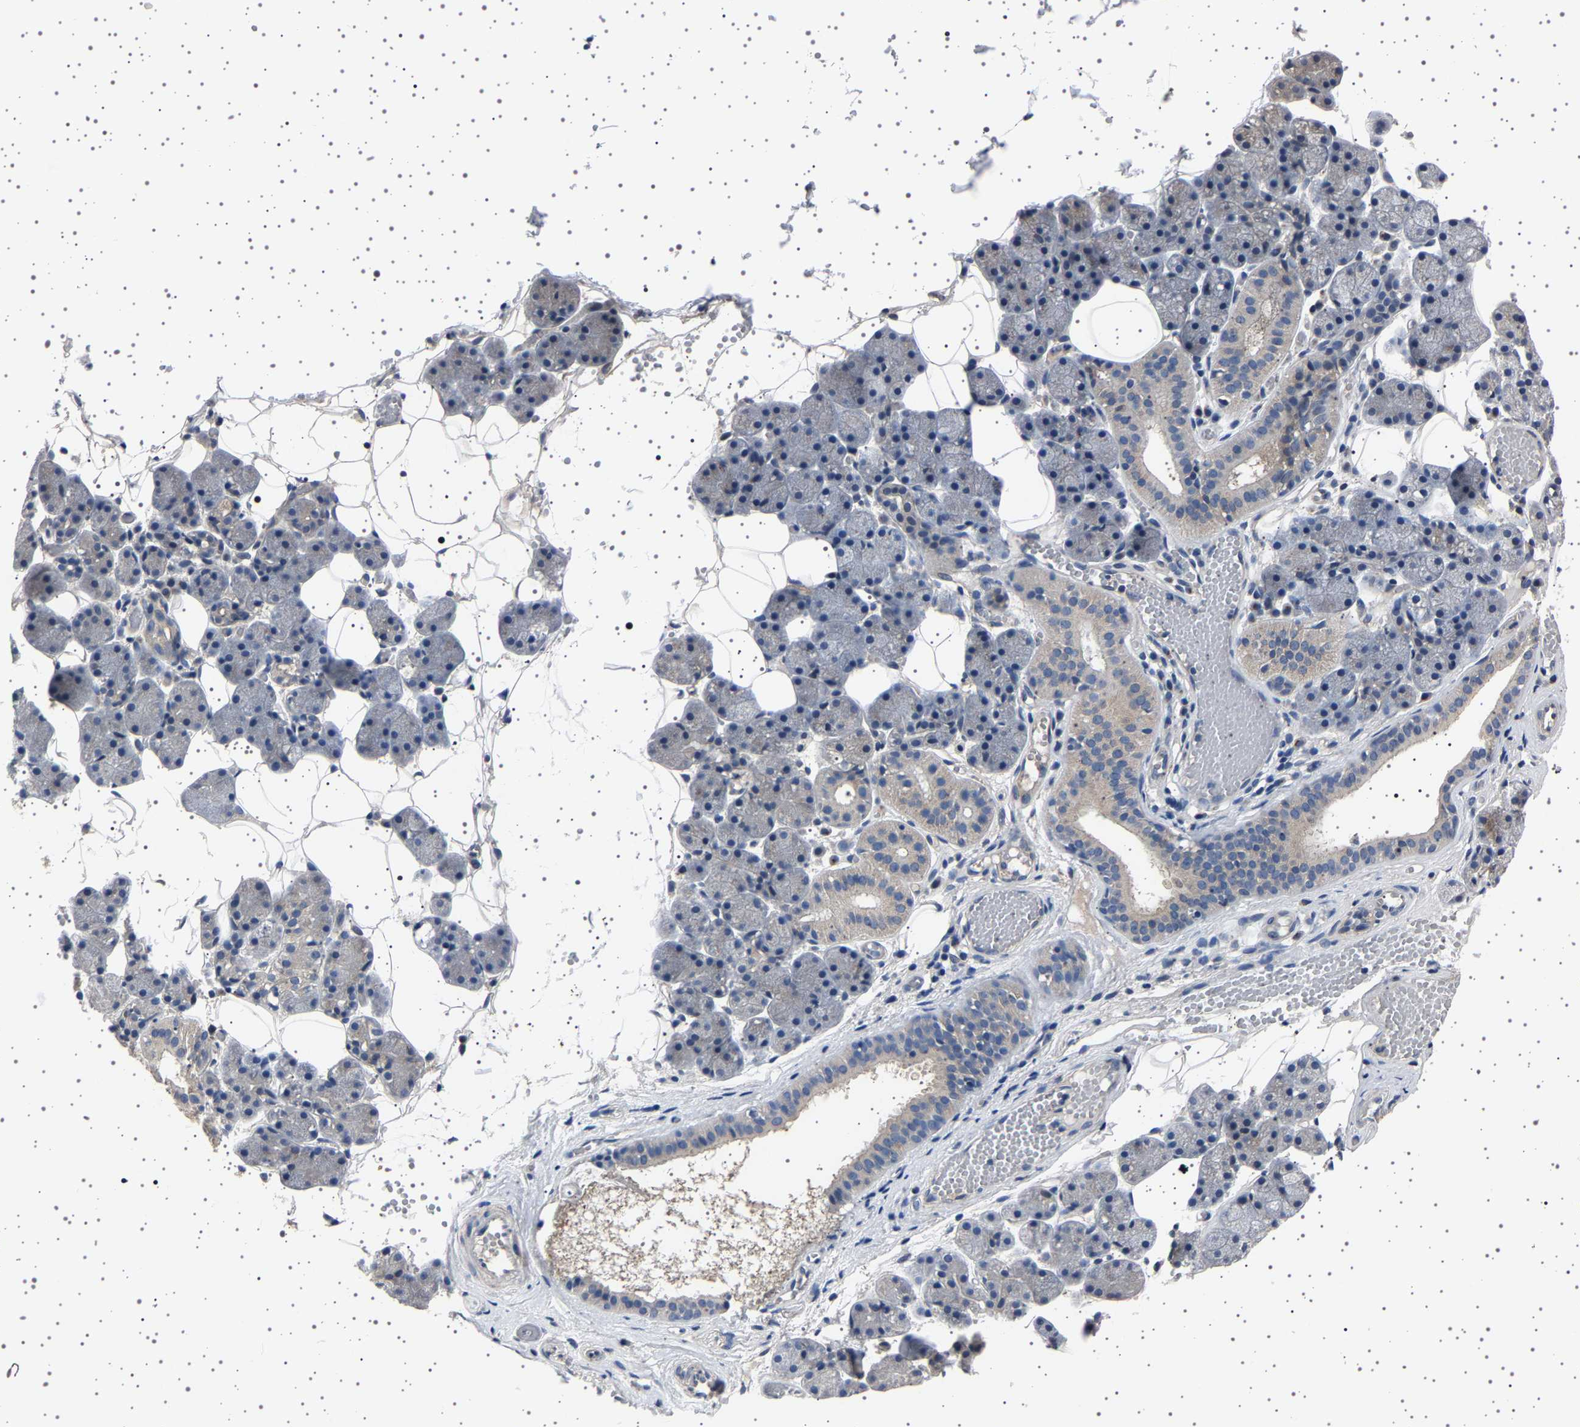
{"staining": {"intensity": "negative", "quantity": "none", "location": "none"}, "tissue": "salivary gland", "cell_type": "Glandular cells", "image_type": "normal", "snomed": [{"axis": "morphology", "description": "Normal tissue, NOS"}, {"axis": "topography", "description": "Salivary gland"}], "caption": "Glandular cells are negative for protein expression in benign human salivary gland. (Immunohistochemistry (ihc), brightfield microscopy, high magnification).", "gene": "NCKAP1", "patient": {"sex": "female", "age": 33}}